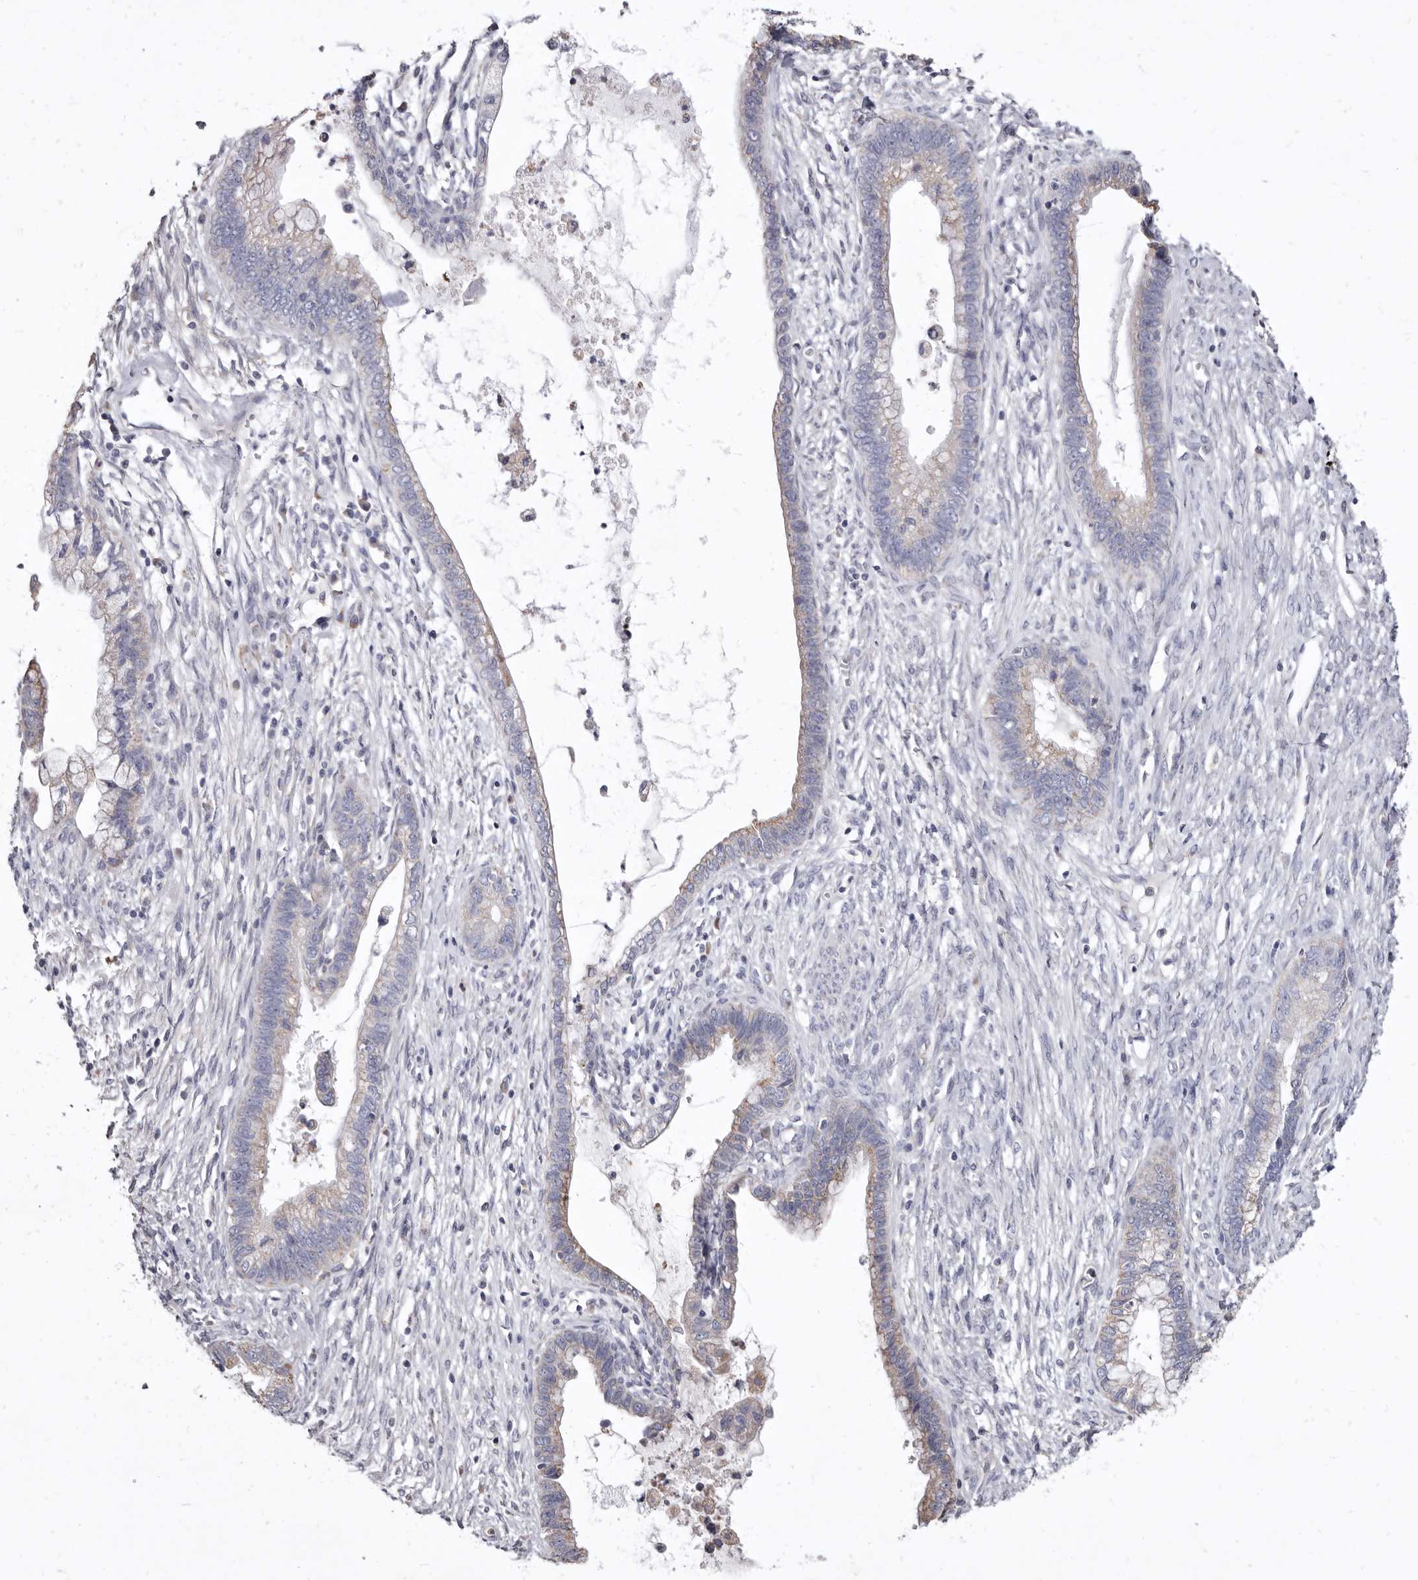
{"staining": {"intensity": "weak", "quantity": "<25%", "location": "cytoplasmic/membranous"}, "tissue": "cervical cancer", "cell_type": "Tumor cells", "image_type": "cancer", "snomed": [{"axis": "morphology", "description": "Adenocarcinoma, NOS"}, {"axis": "topography", "description": "Cervix"}], "caption": "Immunohistochemical staining of cervical cancer (adenocarcinoma) exhibits no significant positivity in tumor cells.", "gene": "CYP2E1", "patient": {"sex": "female", "age": 44}}